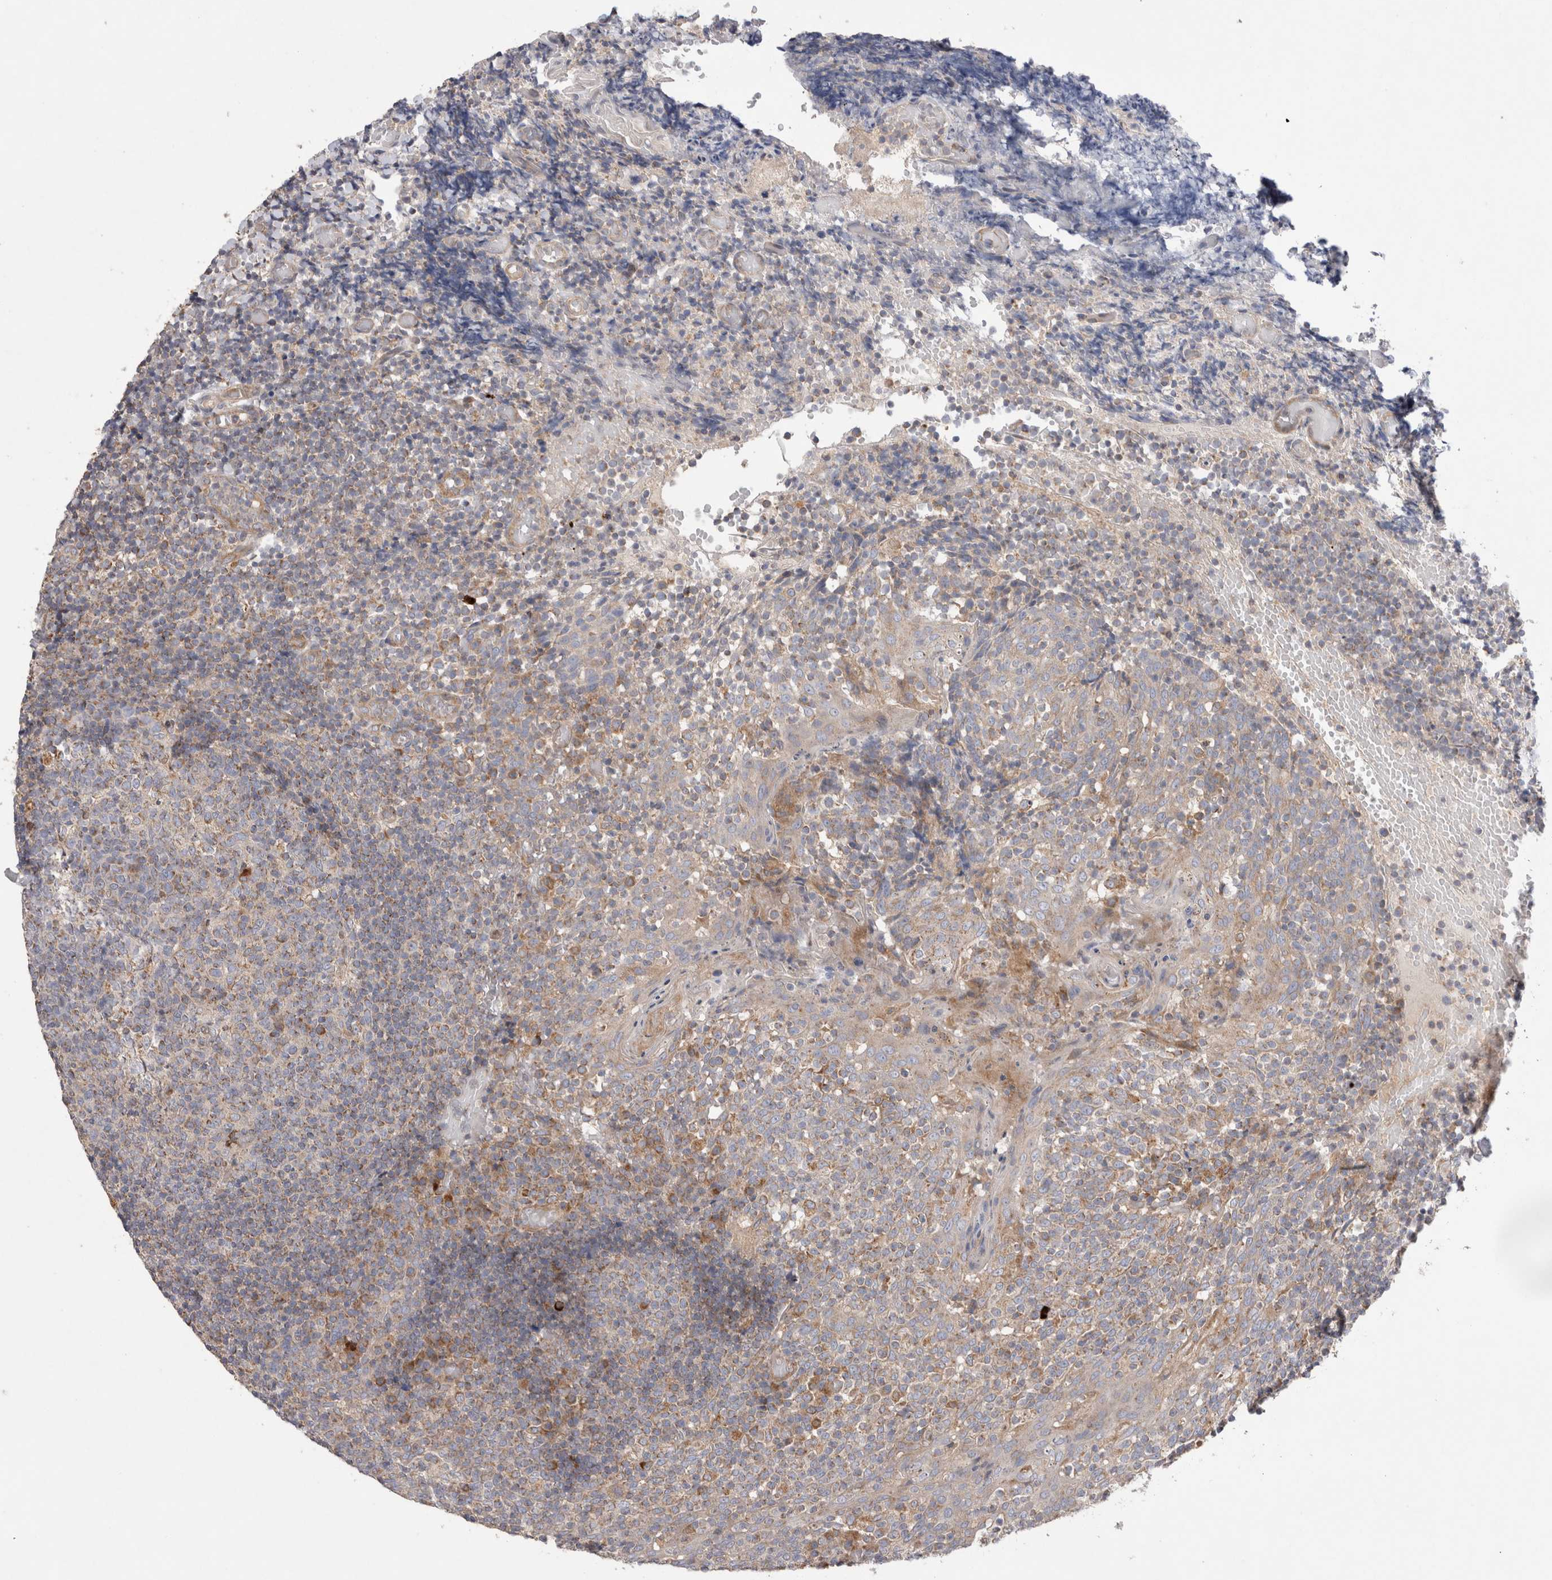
{"staining": {"intensity": "moderate", "quantity": "<25%", "location": "cytoplasmic/membranous"}, "tissue": "tonsil", "cell_type": "Germinal center cells", "image_type": "normal", "snomed": [{"axis": "morphology", "description": "Normal tissue, NOS"}, {"axis": "topography", "description": "Tonsil"}], "caption": "A brown stain labels moderate cytoplasmic/membranous staining of a protein in germinal center cells of normal tonsil. The staining is performed using DAB brown chromogen to label protein expression. The nuclei are counter-stained blue using hematoxylin.", "gene": "TBC1D16", "patient": {"sex": "female", "age": 19}}